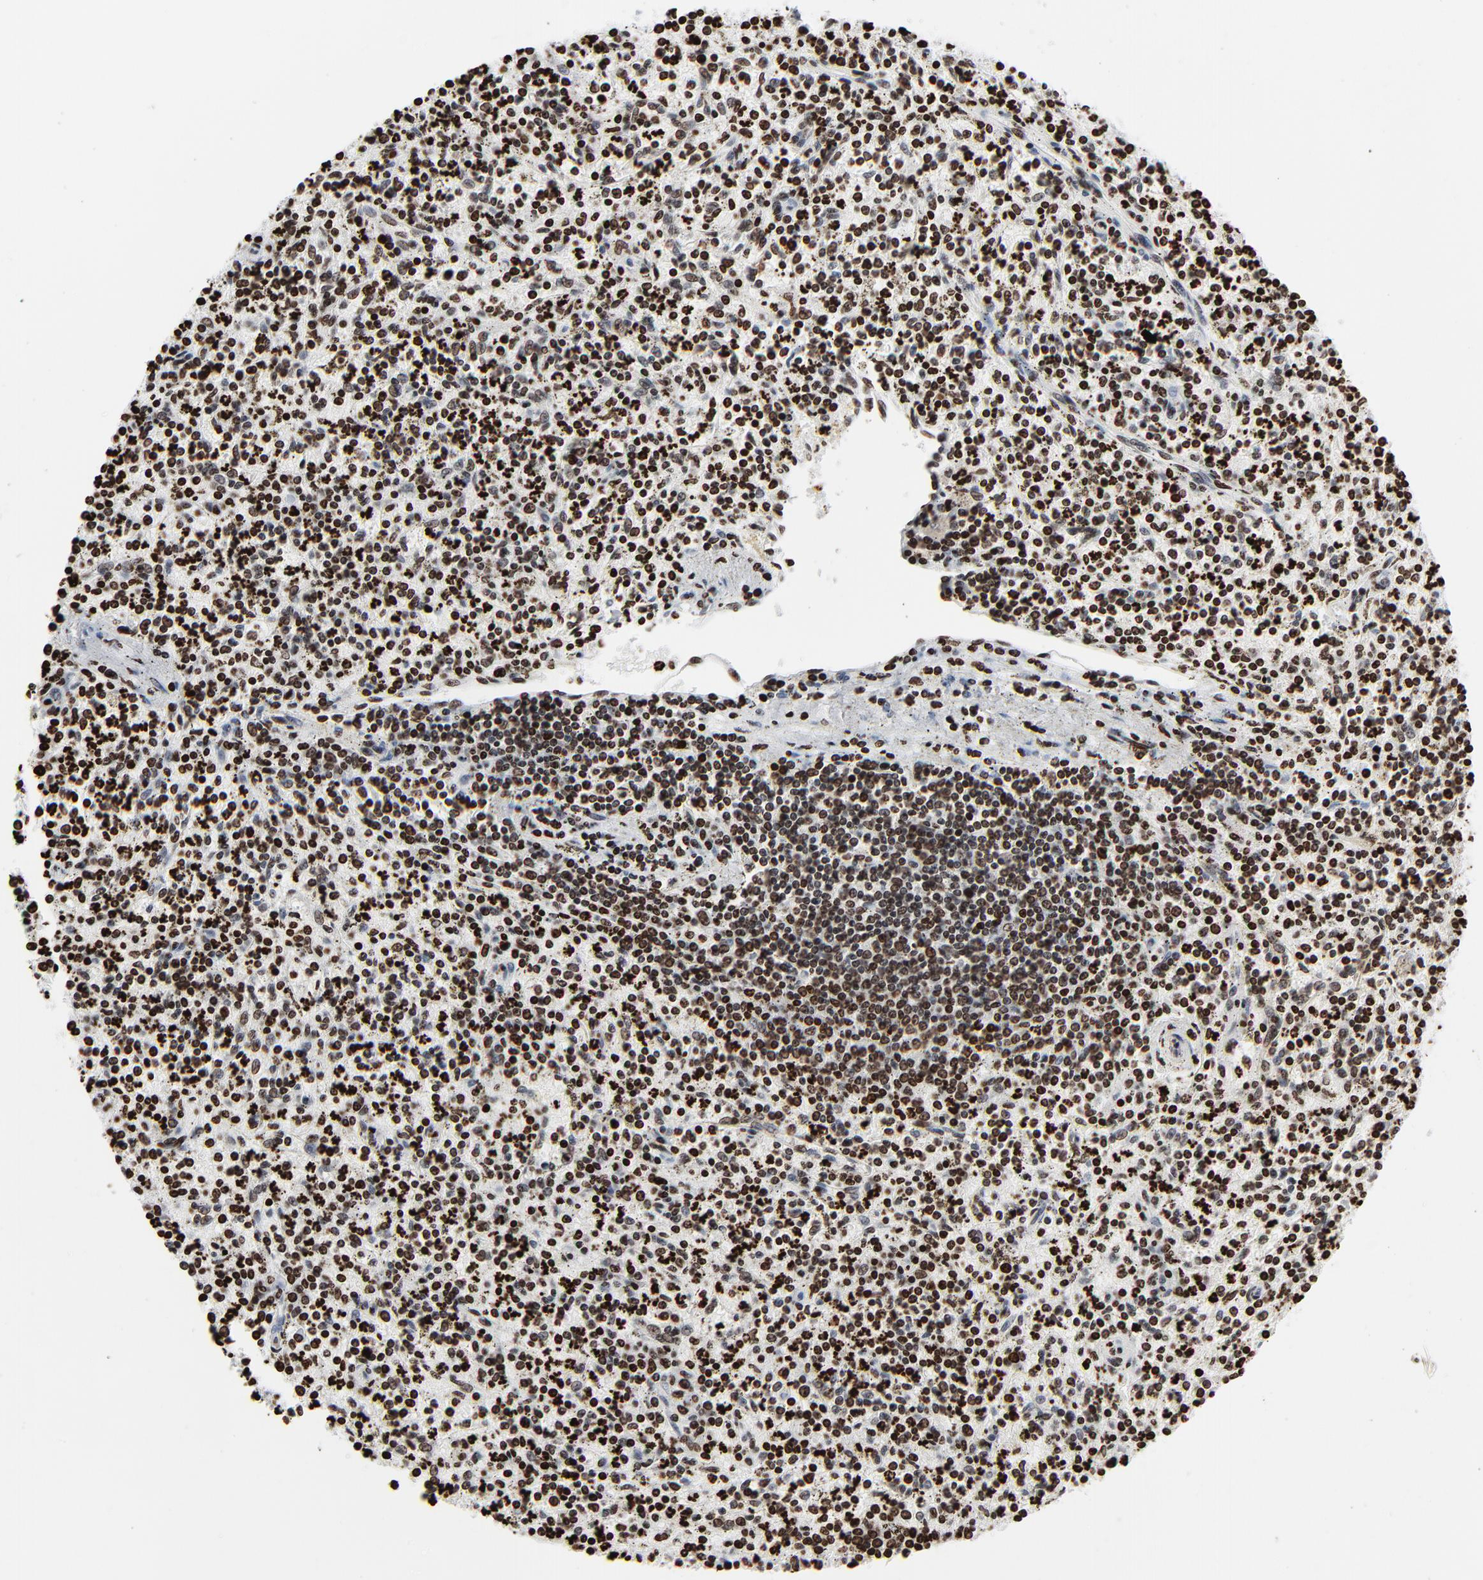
{"staining": {"intensity": "strong", "quantity": ">75%", "location": "nuclear"}, "tissue": "spleen", "cell_type": "Cells in red pulp", "image_type": "normal", "snomed": [{"axis": "morphology", "description": "Normal tissue, NOS"}, {"axis": "topography", "description": "Spleen"}], "caption": "Cells in red pulp demonstrate strong nuclear positivity in approximately >75% of cells in benign spleen.", "gene": "H3", "patient": {"sex": "male", "age": 72}}